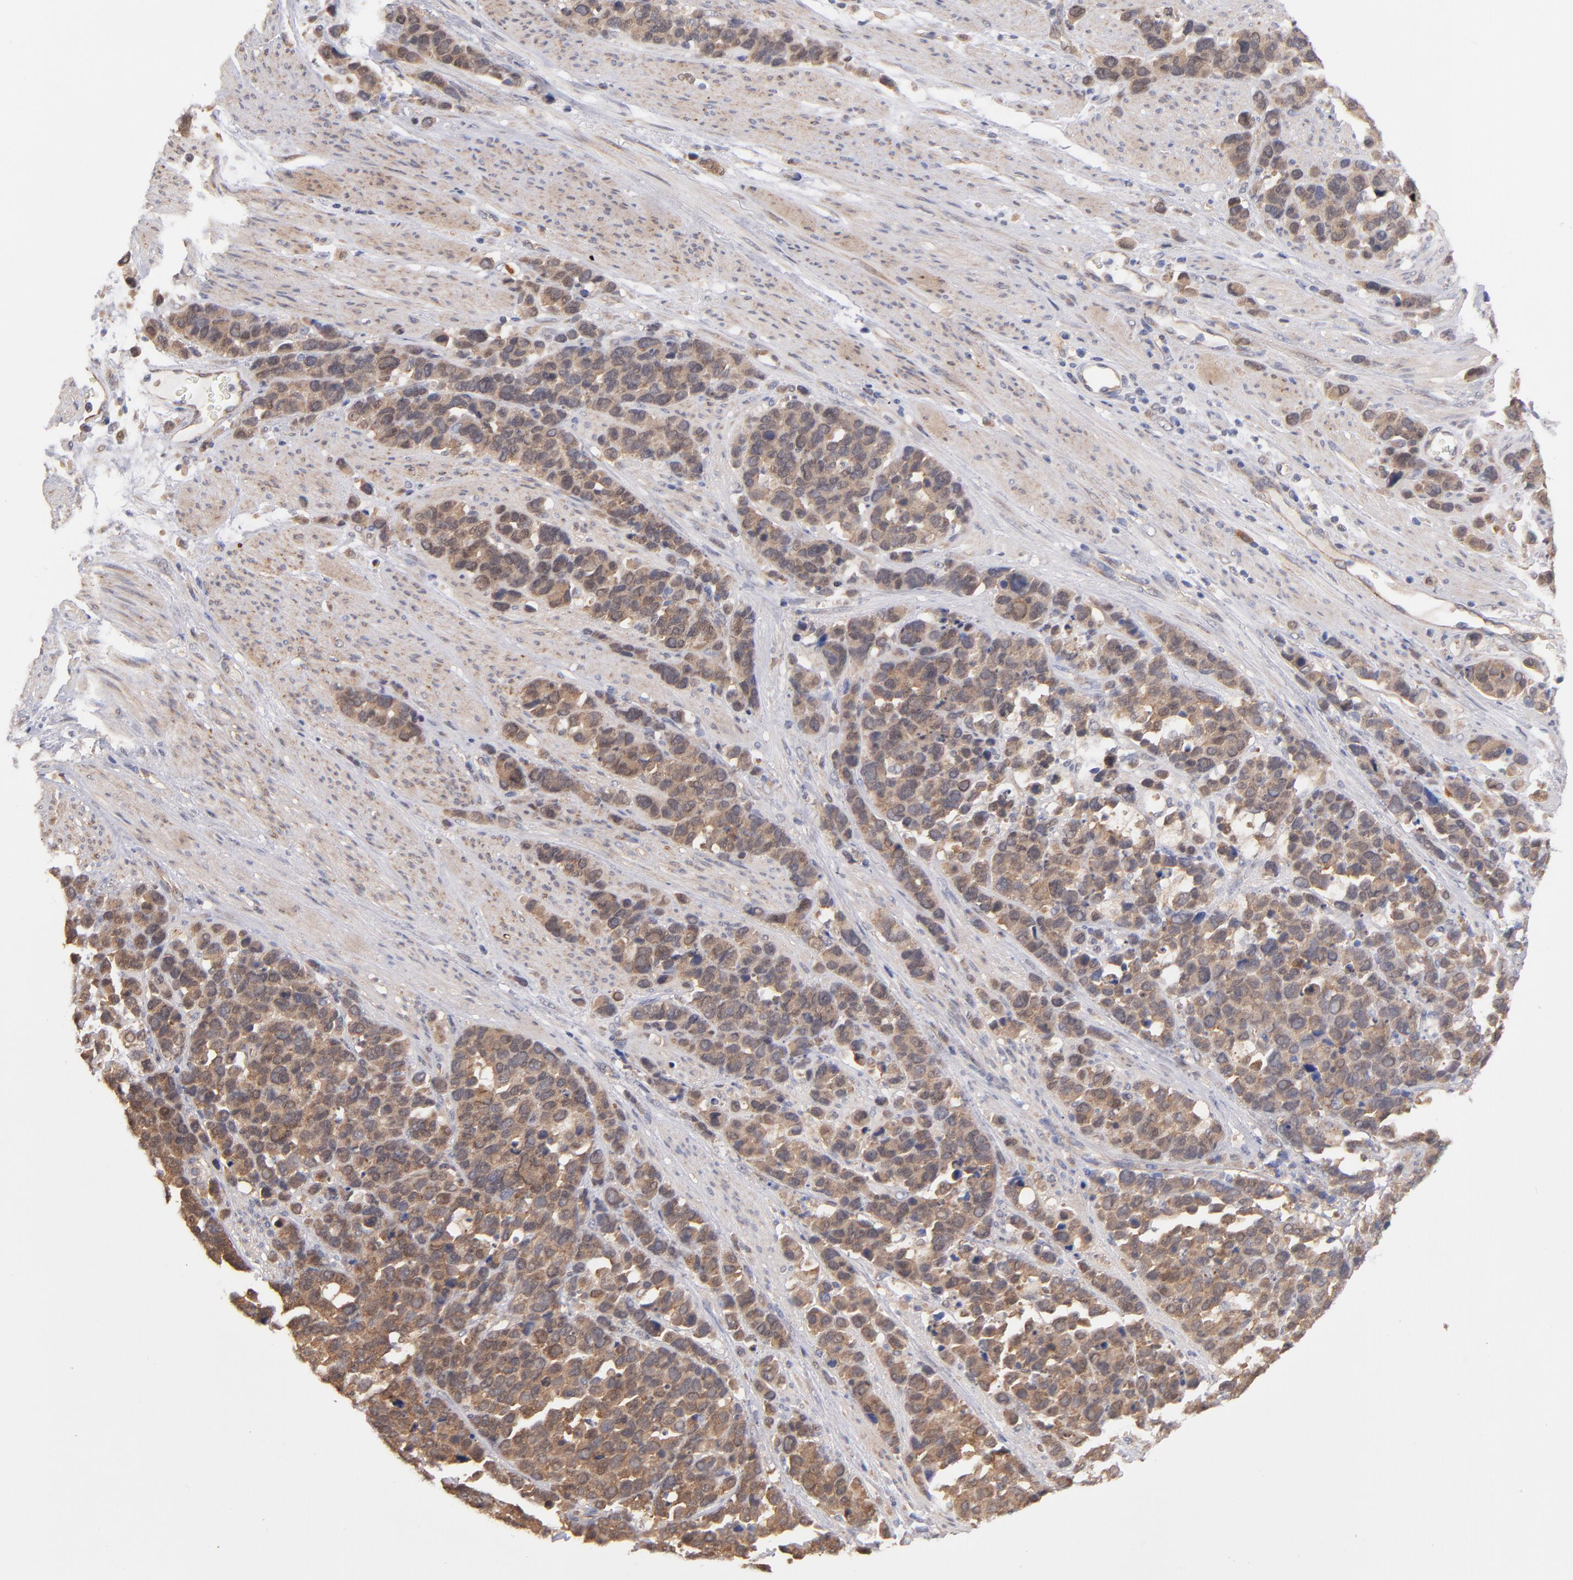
{"staining": {"intensity": "moderate", "quantity": ">75%", "location": "cytoplasmic/membranous"}, "tissue": "stomach cancer", "cell_type": "Tumor cells", "image_type": "cancer", "snomed": [{"axis": "morphology", "description": "Adenocarcinoma, NOS"}, {"axis": "topography", "description": "Stomach, upper"}], "caption": "IHC staining of stomach cancer (adenocarcinoma), which displays medium levels of moderate cytoplasmic/membranous expression in about >75% of tumor cells indicating moderate cytoplasmic/membranous protein positivity. The staining was performed using DAB (3,3'-diaminobenzidine) (brown) for protein detection and nuclei were counterstained in hematoxylin (blue).", "gene": "GMFG", "patient": {"sex": "male", "age": 71}}